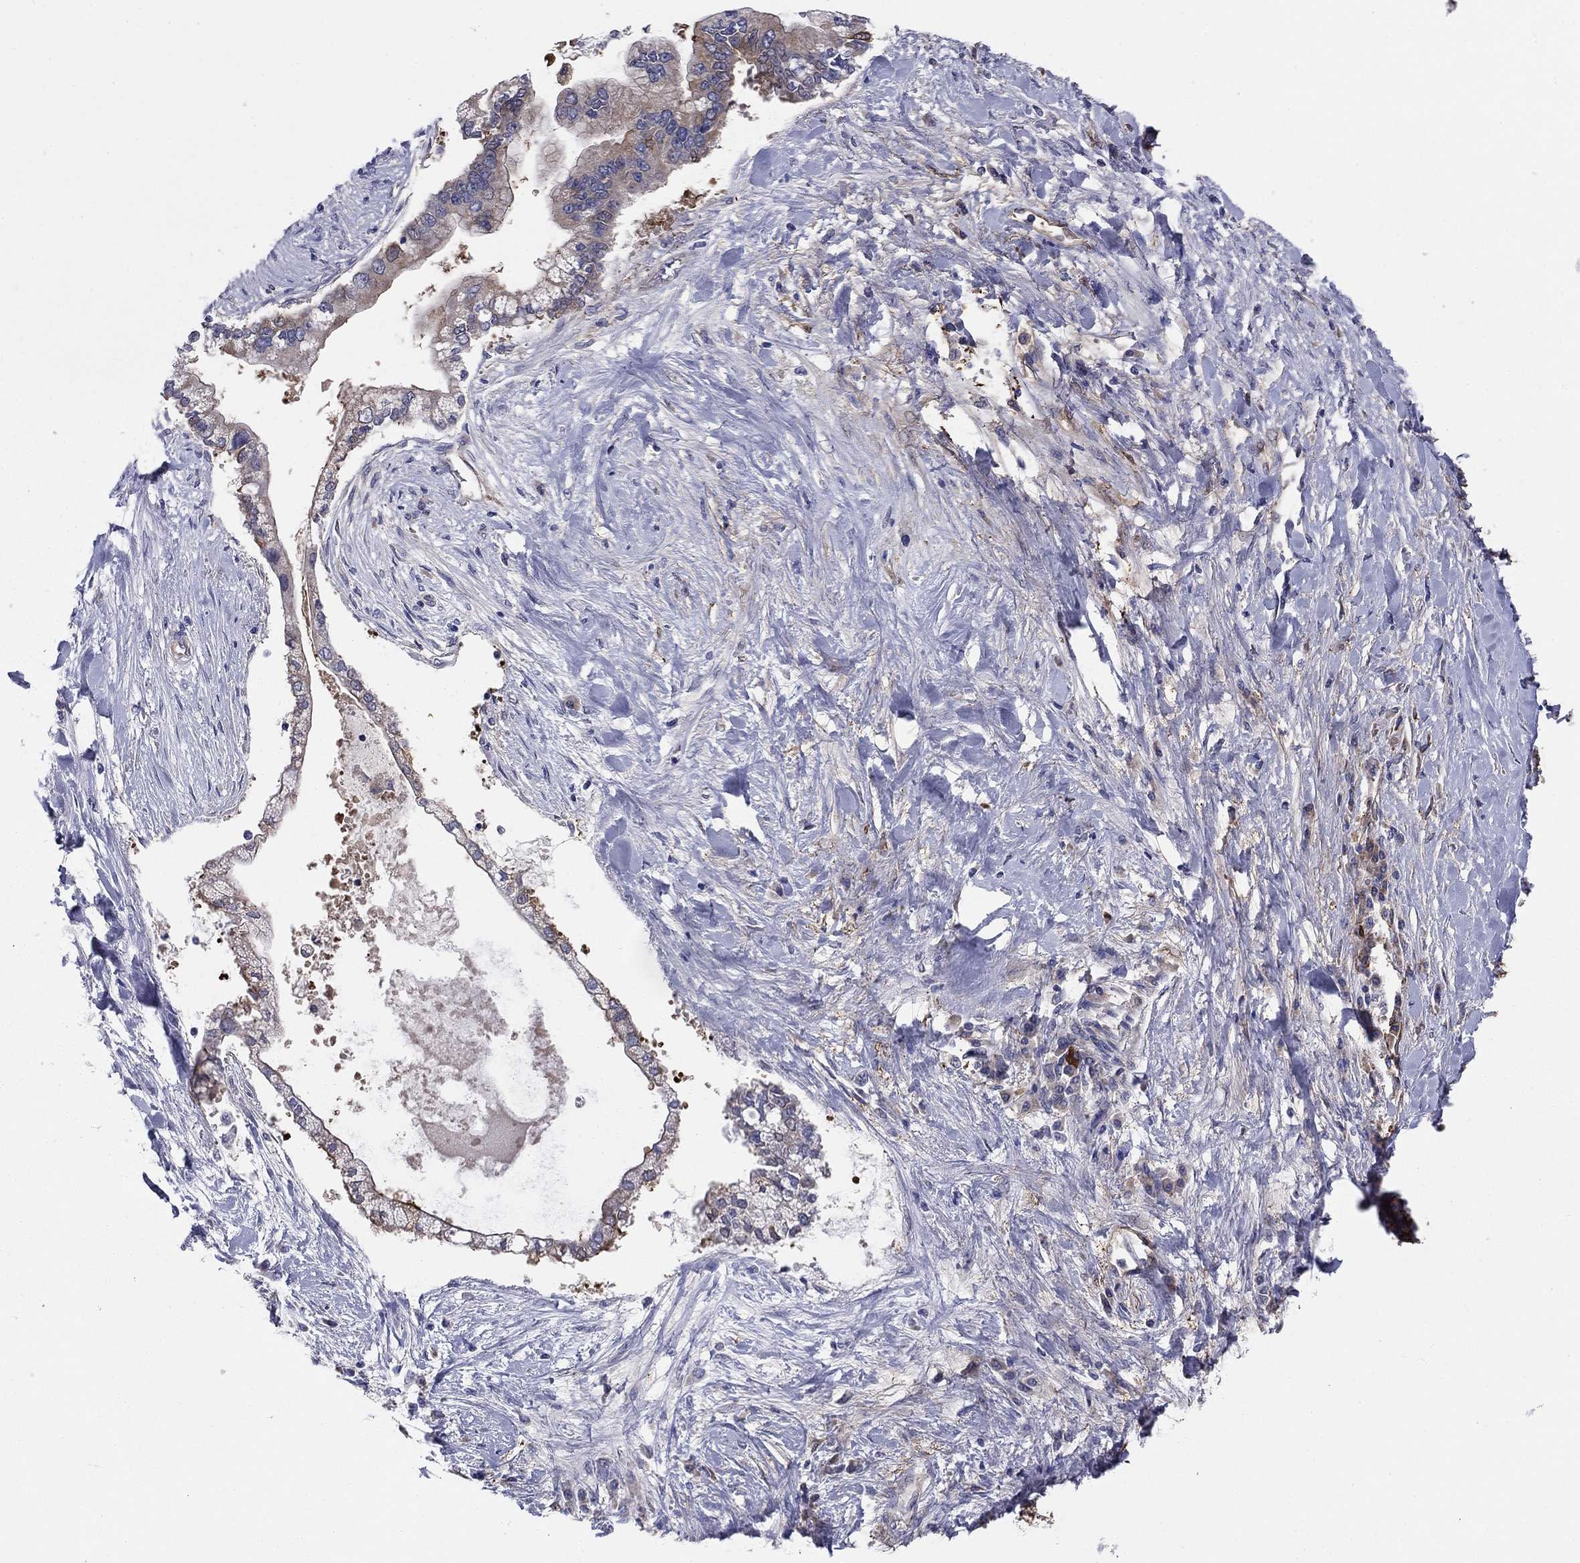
{"staining": {"intensity": "weak", "quantity": "<25%", "location": "cytoplasmic/membranous"}, "tissue": "liver cancer", "cell_type": "Tumor cells", "image_type": "cancer", "snomed": [{"axis": "morphology", "description": "Cholangiocarcinoma"}, {"axis": "topography", "description": "Liver"}], "caption": "DAB immunohistochemical staining of liver cancer reveals no significant staining in tumor cells.", "gene": "EMP2", "patient": {"sex": "male", "age": 50}}